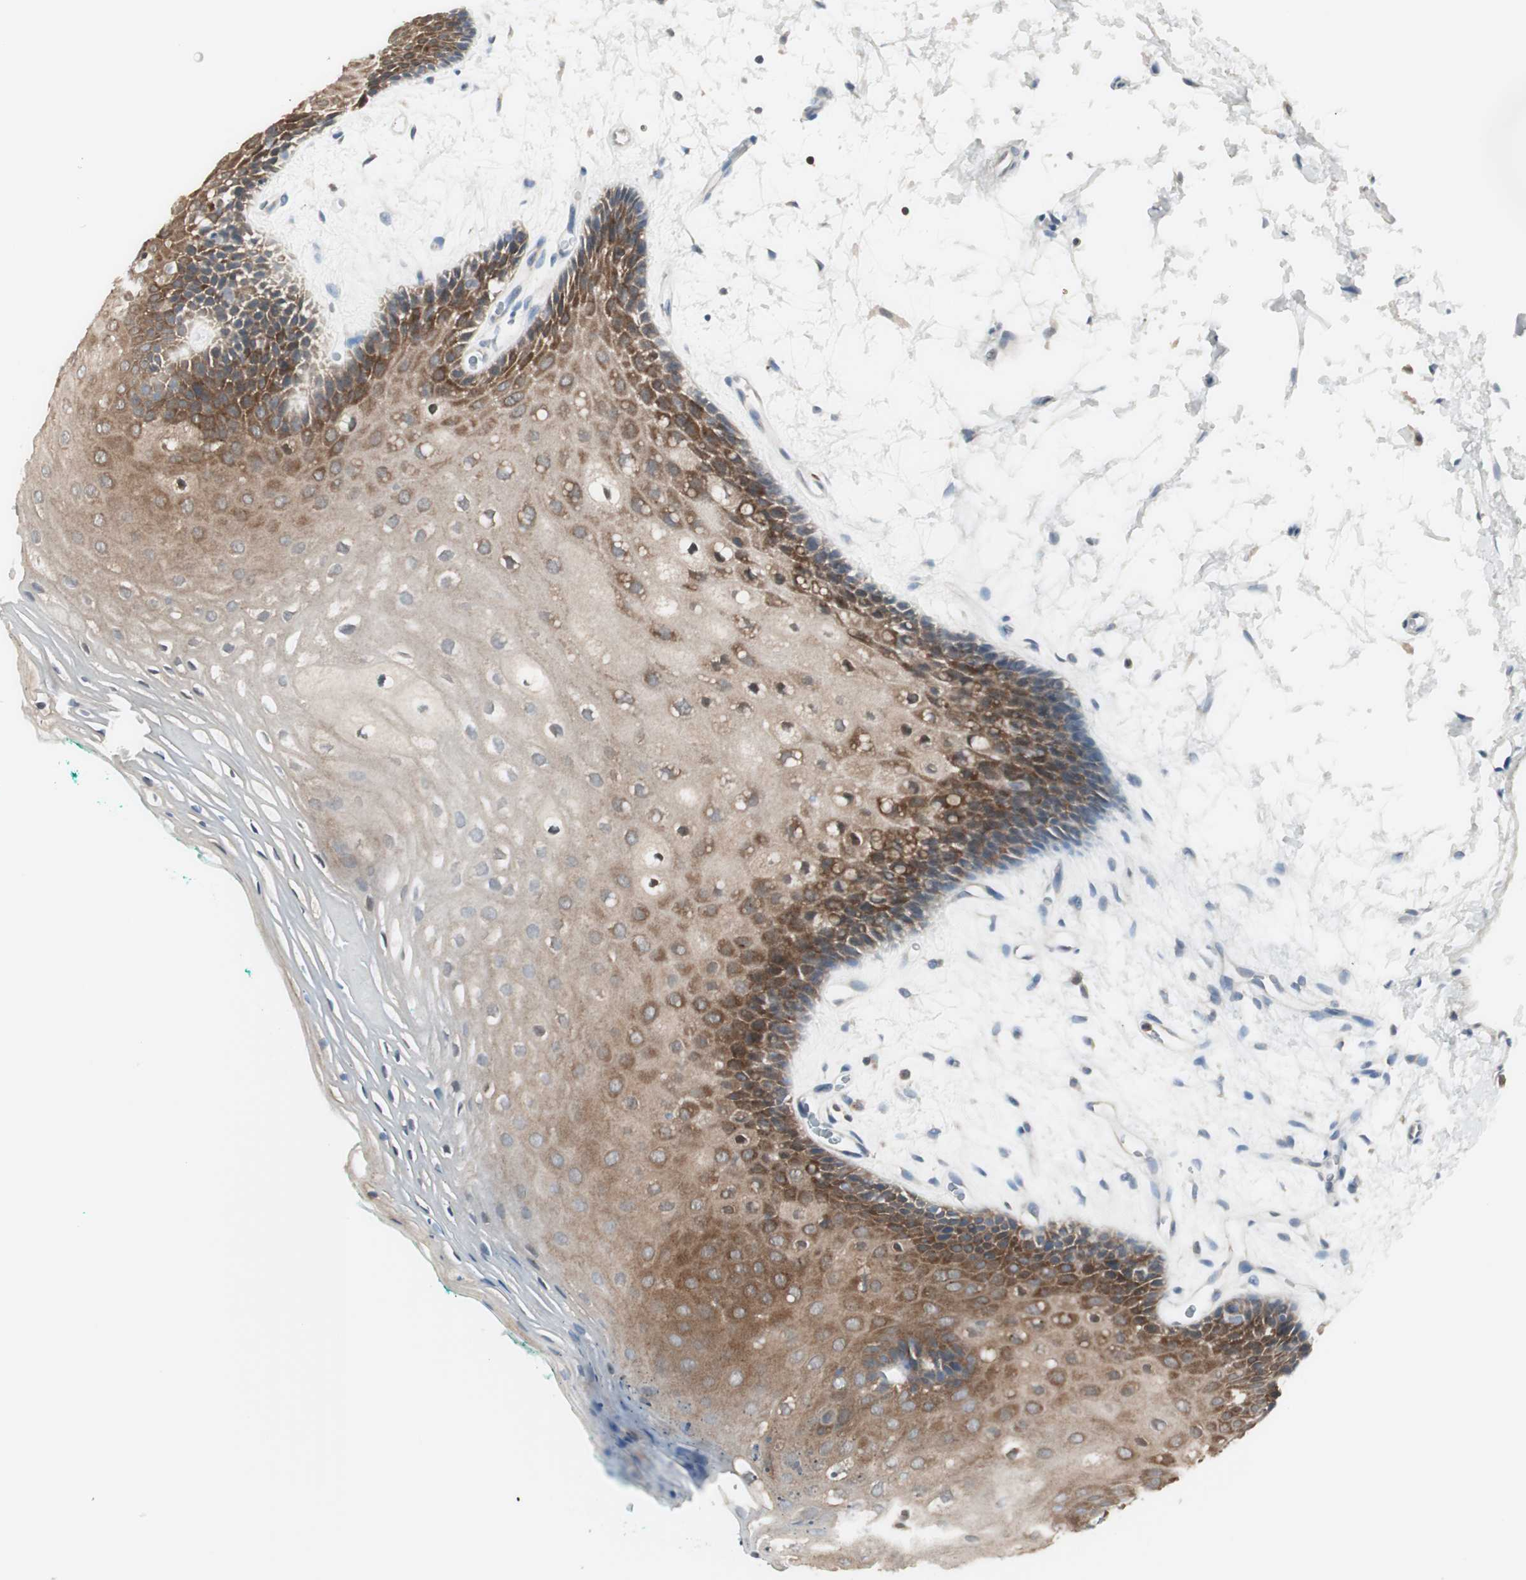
{"staining": {"intensity": "moderate", "quantity": ">75%", "location": "cytoplasmic/membranous"}, "tissue": "oral mucosa", "cell_type": "Squamous epithelial cells", "image_type": "normal", "snomed": [{"axis": "morphology", "description": "Normal tissue, NOS"}, {"axis": "topography", "description": "Skeletal muscle"}, {"axis": "topography", "description": "Oral tissue"}, {"axis": "topography", "description": "Peripheral nerve tissue"}], "caption": "A photomicrograph of human oral mucosa stained for a protein reveals moderate cytoplasmic/membranous brown staining in squamous epithelial cells.", "gene": "SLC9A3R1", "patient": {"sex": "female", "age": 84}}